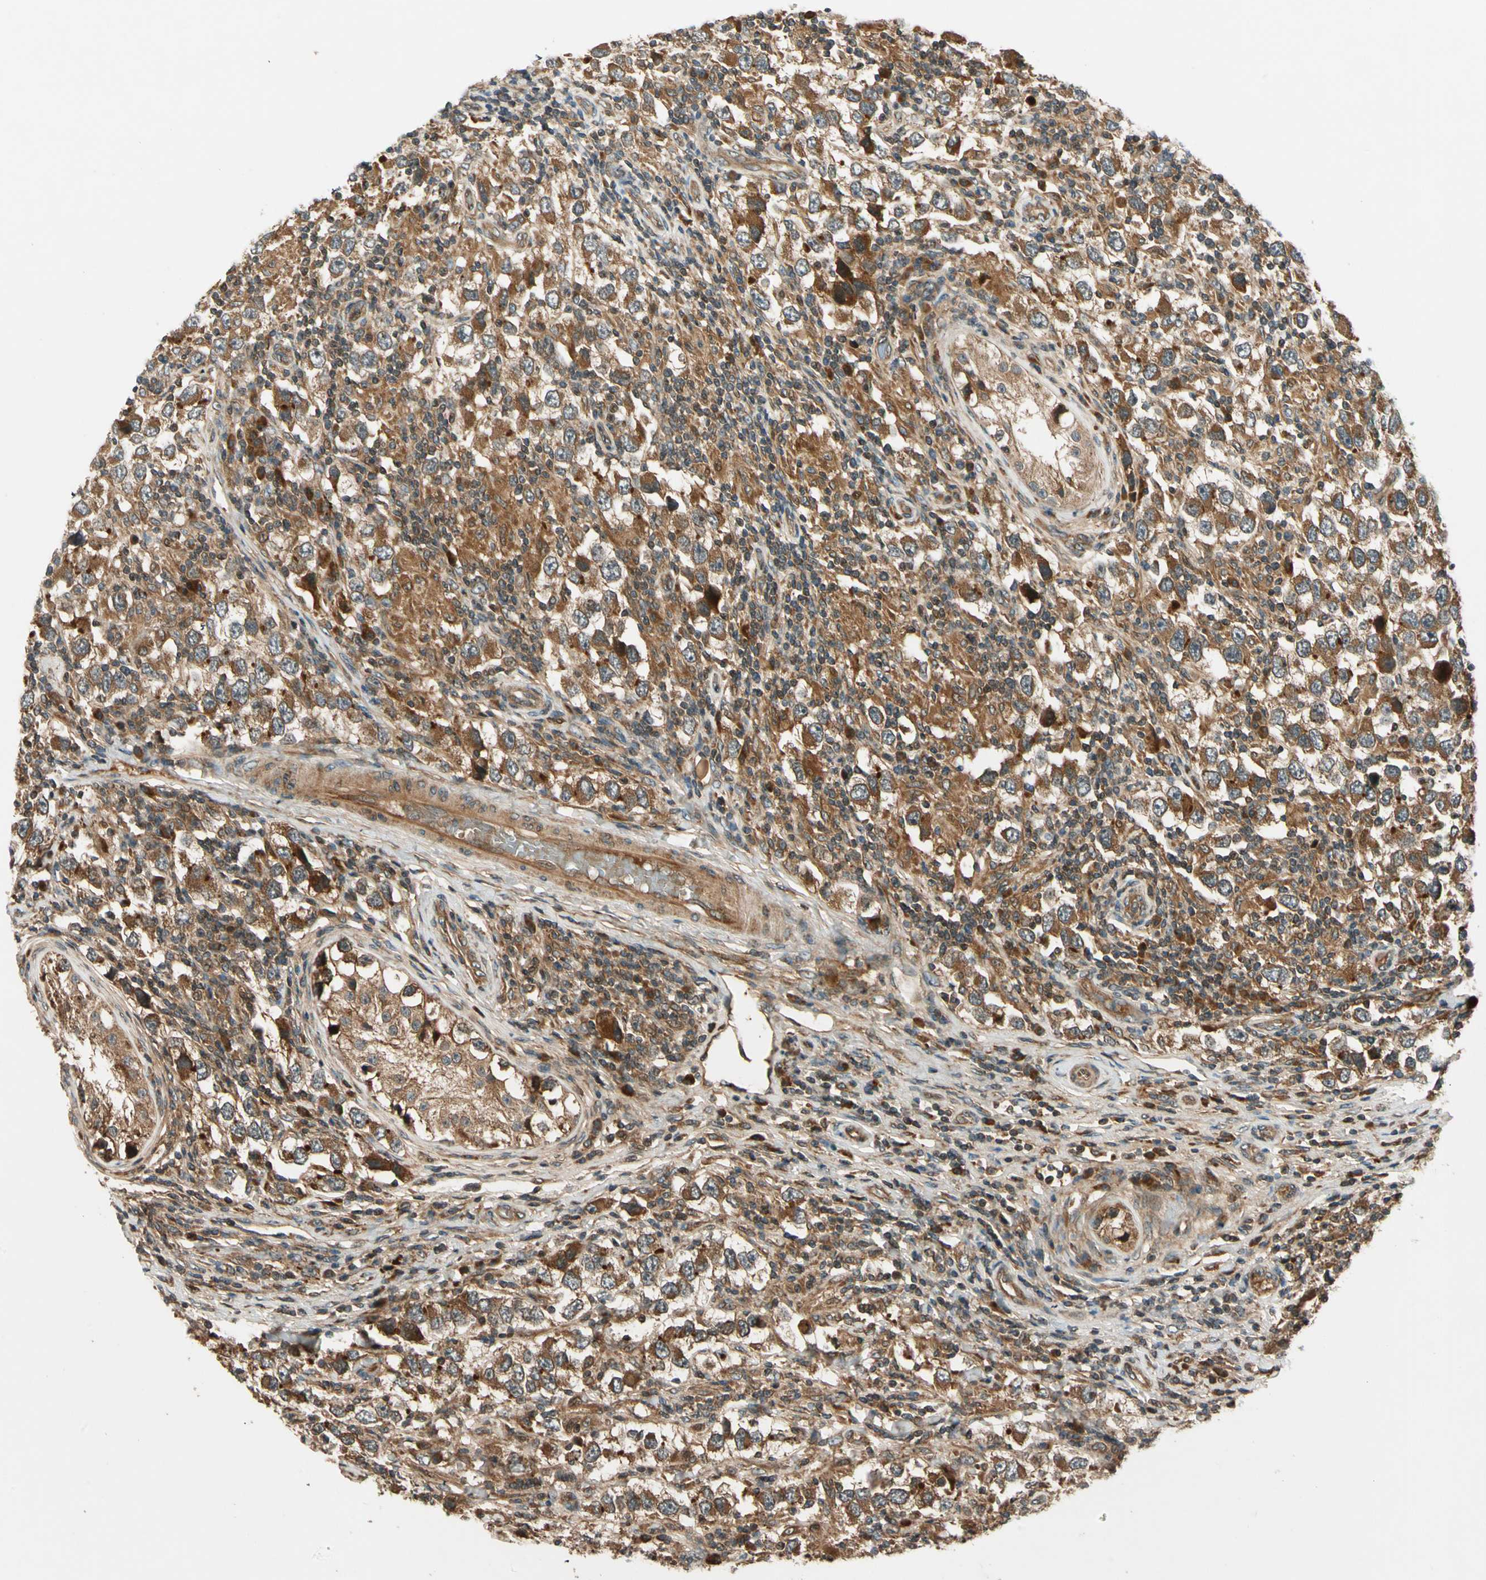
{"staining": {"intensity": "strong", "quantity": ">75%", "location": "cytoplasmic/membranous"}, "tissue": "testis cancer", "cell_type": "Tumor cells", "image_type": "cancer", "snomed": [{"axis": "morphology", "description": "Carcinoma, Embryonal, NOS"}, {"axis": "topography", "description": "Testis"}], "caption": "About >75% of tumor cells in human testis cancer (embryonal carcinoma) display strong cytoplasmic/membranous protein staining as visualized by brown immunohistochemical staining.", "gene": "ACVR1C", "patient": {"sex": "male", "age": 21}}